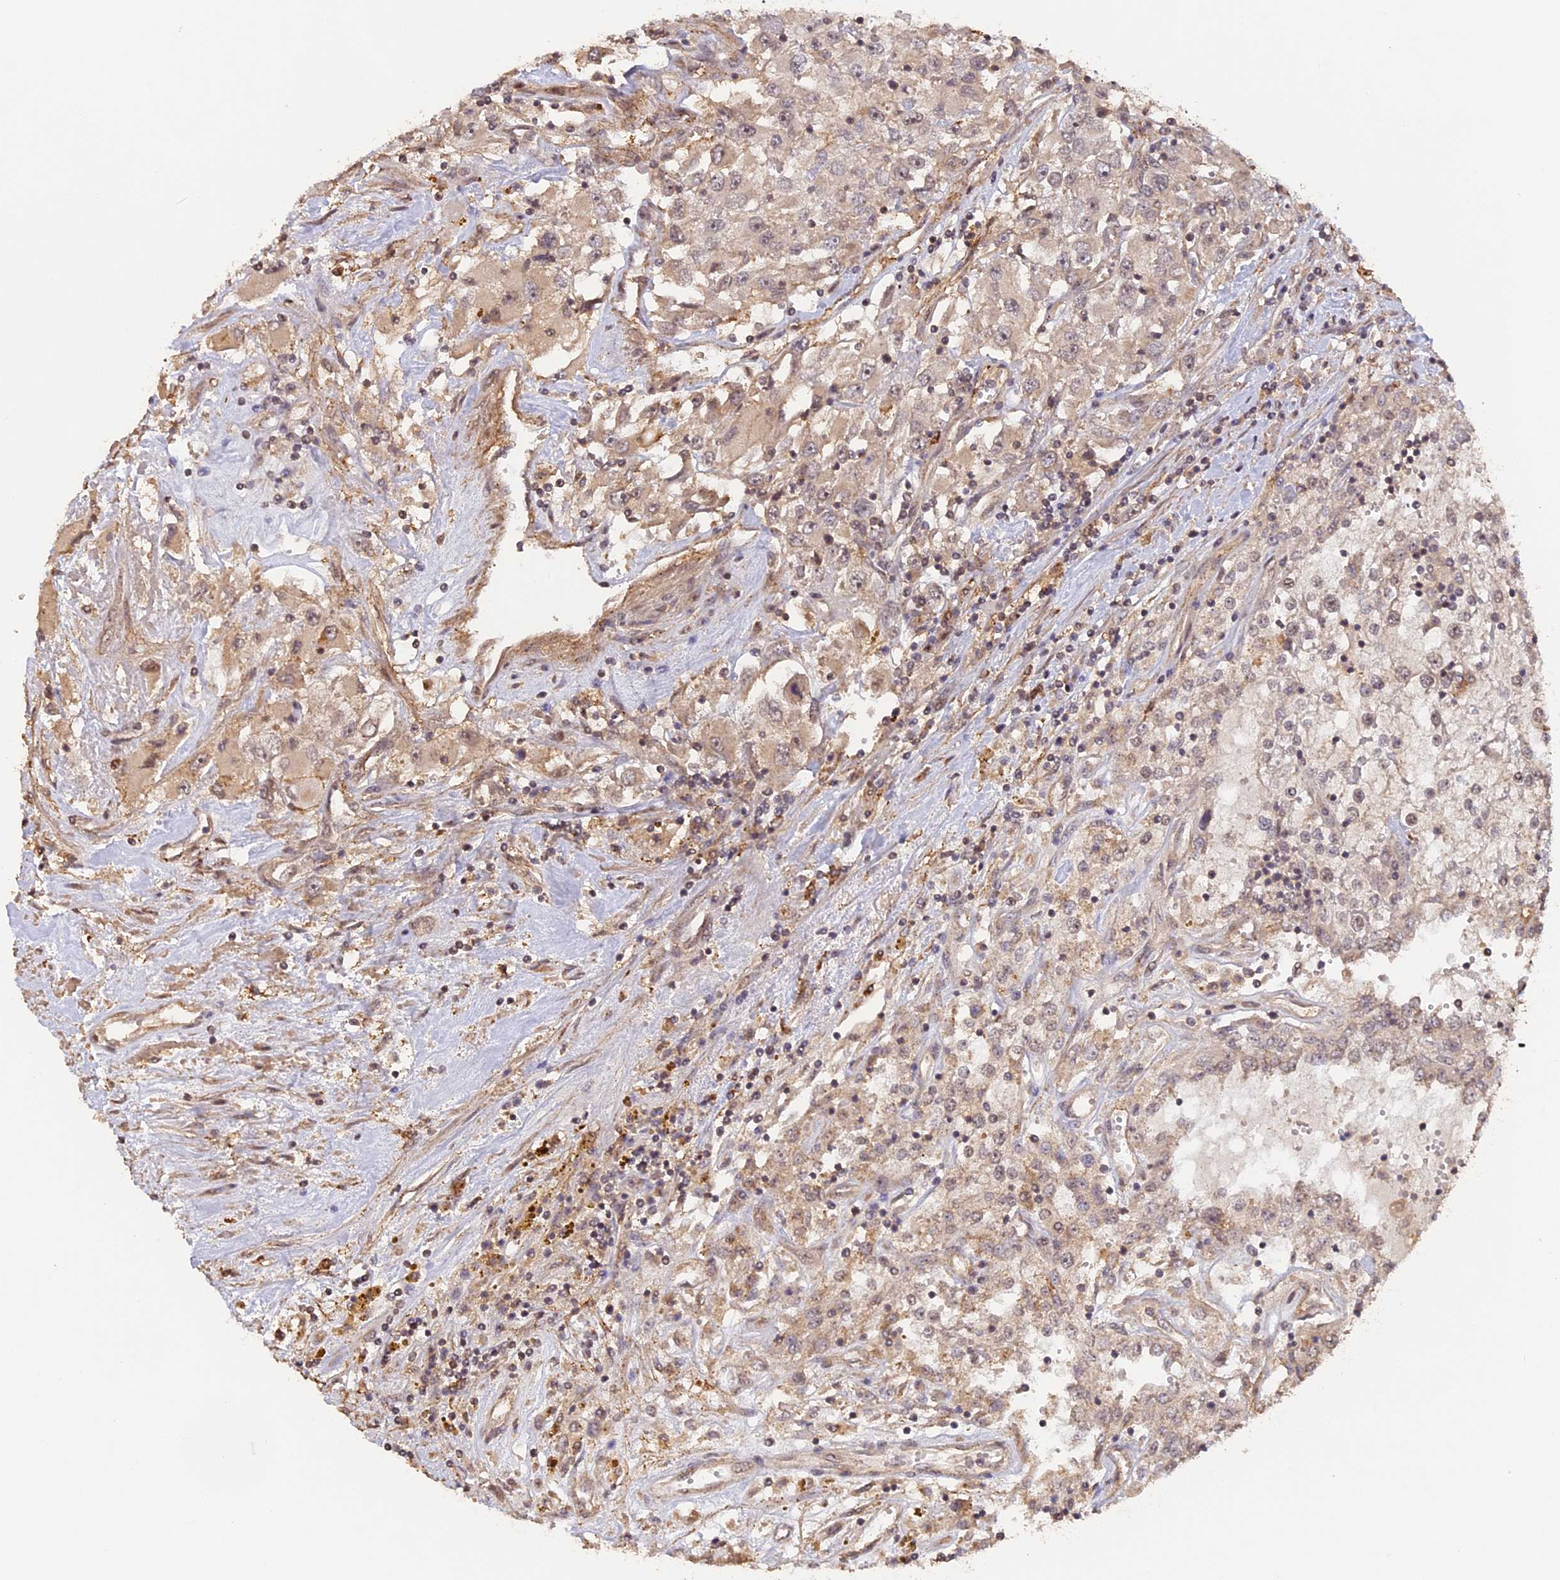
{"staining": {"intensity": "negative", "quantity": "none", "location": "none"}, "tissue": "renal cancer", "cell_type": "Tumor cells", "image_type": "cancer", "snomed": [{"axis": "morphology", "description": "Adenocarcinoma, NOS"}, {"axis": "topography", "description": "Kidney"}], "caption": "A high-resolution micrograph shows IHC staining of renal cancer (adenocarcinoma), which displays no significant expression in tumor cells. The staining is performed using DAB brown chromogen with nuclei counter-stained in using hematoxylin.", "gene": "MYBL2", "patient": {"sex": "female", "age": 52}}